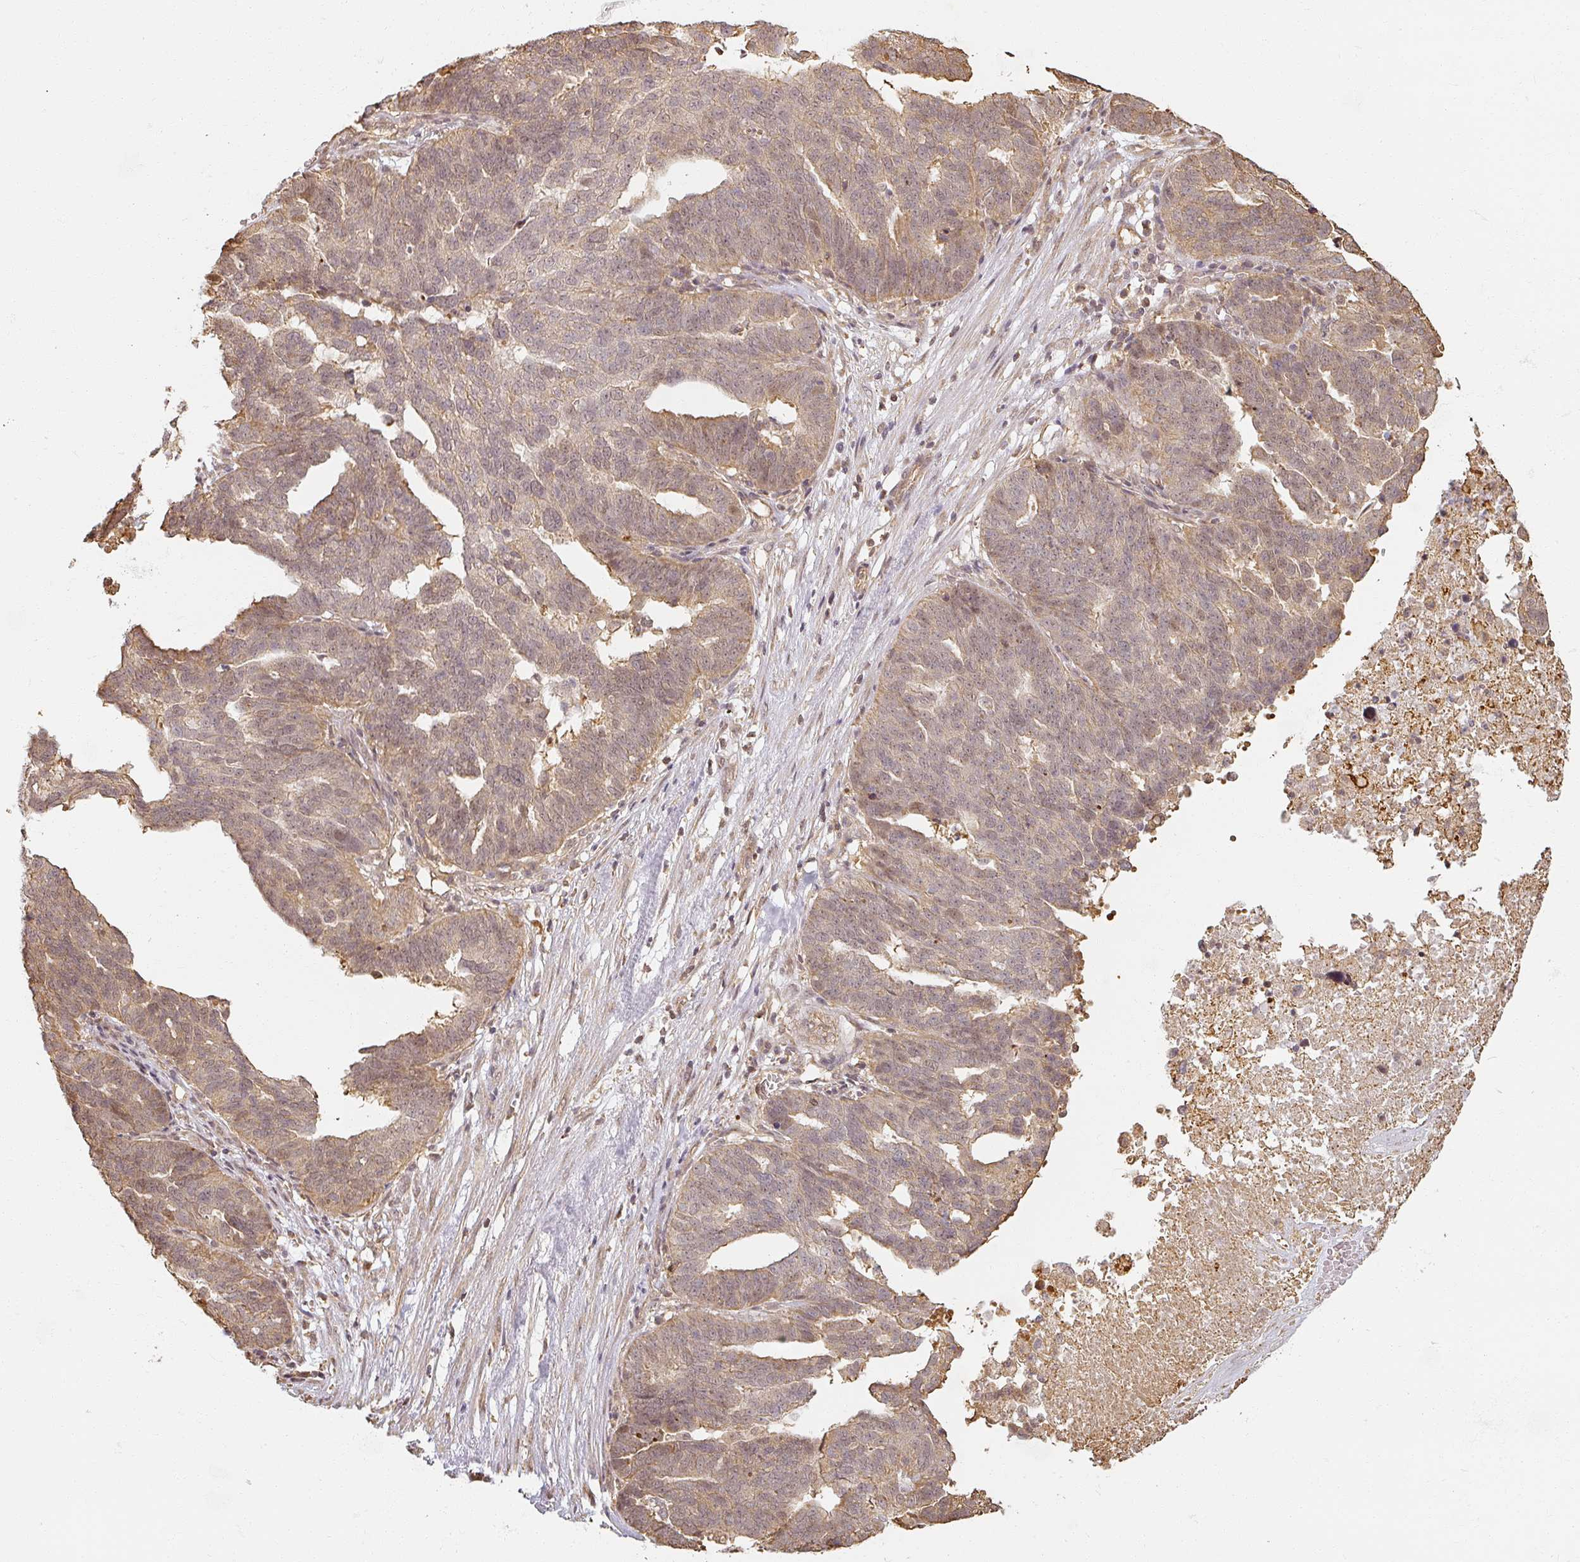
{"staining": {"intensity": "weak", "quantity": ">75%", "location": "cytoplasmic/membranous,nuclear"}, "tissue": "ovarian cancer", "cell_type": "Tumor cells", "image_type": "cancer", "snomed": [{"axis": "morphology", "description": "Cystadenocarcinoma, serous, NOS"}, {"axis": "topography", "description": "Ovary"}], "caption": "A brown stain highlights weak cytoplasmic/membranous and nuclear expression of a protein in human serous cystadenocarcinoma (ovarian) tumor cells. The protein is stained brown, and the nuclei are stained in blue (DAB (3,3'-diaminobenzidine) IHC with brightfield microscopy, high magnification).", "gene": "MED19", "patient": {"sex": "female", "age": 59}}